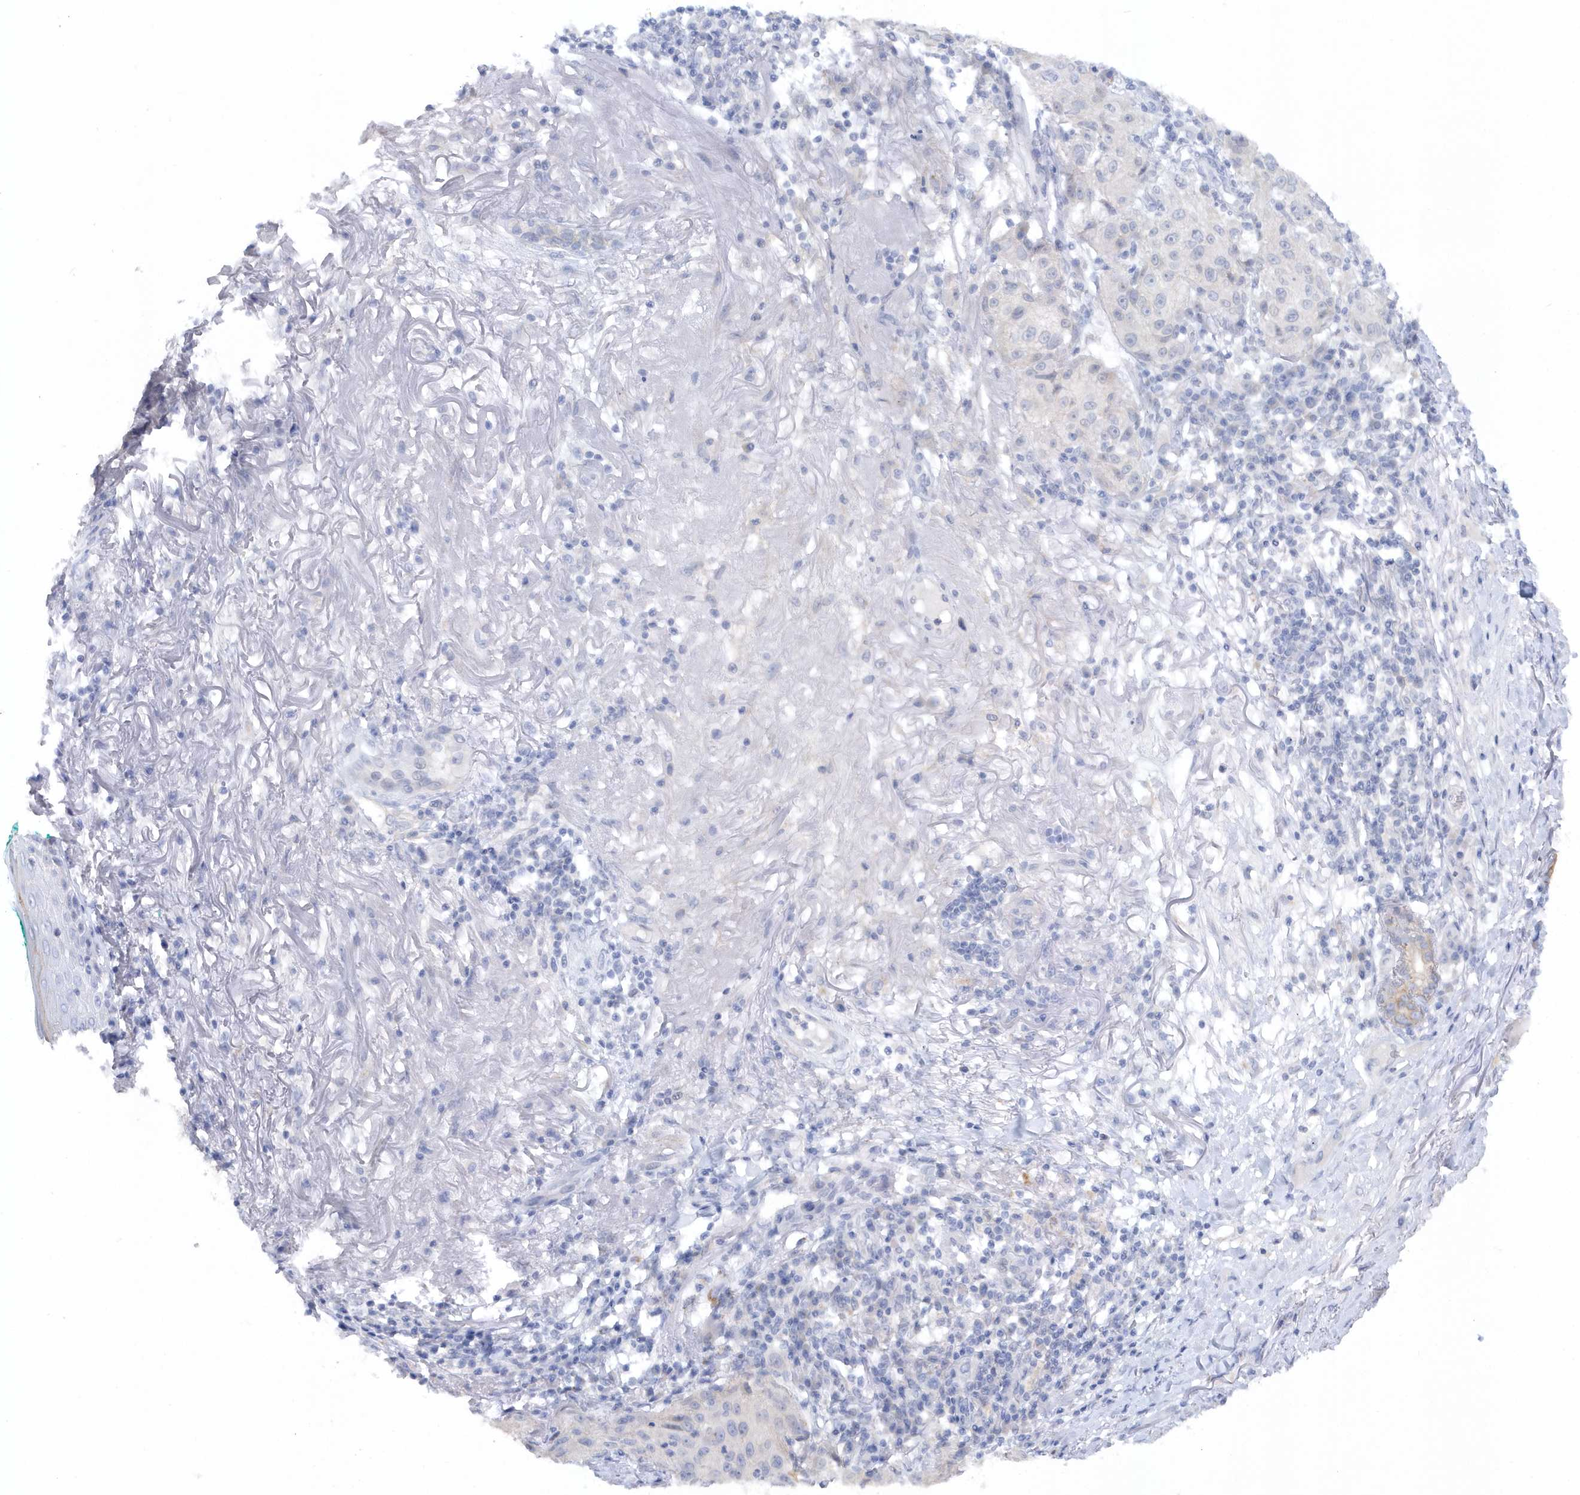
{"staining": {"intensity": "negative", "quantity": "none", "location": "none"}, "tissue": "melanoma", "cell_type": "Tumor cells", "image_type": "cancer", "snomed": [{"axis": "morphology", "description": "Necrosis, NOS"}, {"axis": "morphology", "description": "Malignant melanoma, NOS"}, {"axis": "topography", "description": "Skin"}], "caption": "There is no significant expression in tumor cells of malignant melanoma.", "gene": "RPE", "patient": {"sex": "female", "age": 87}}